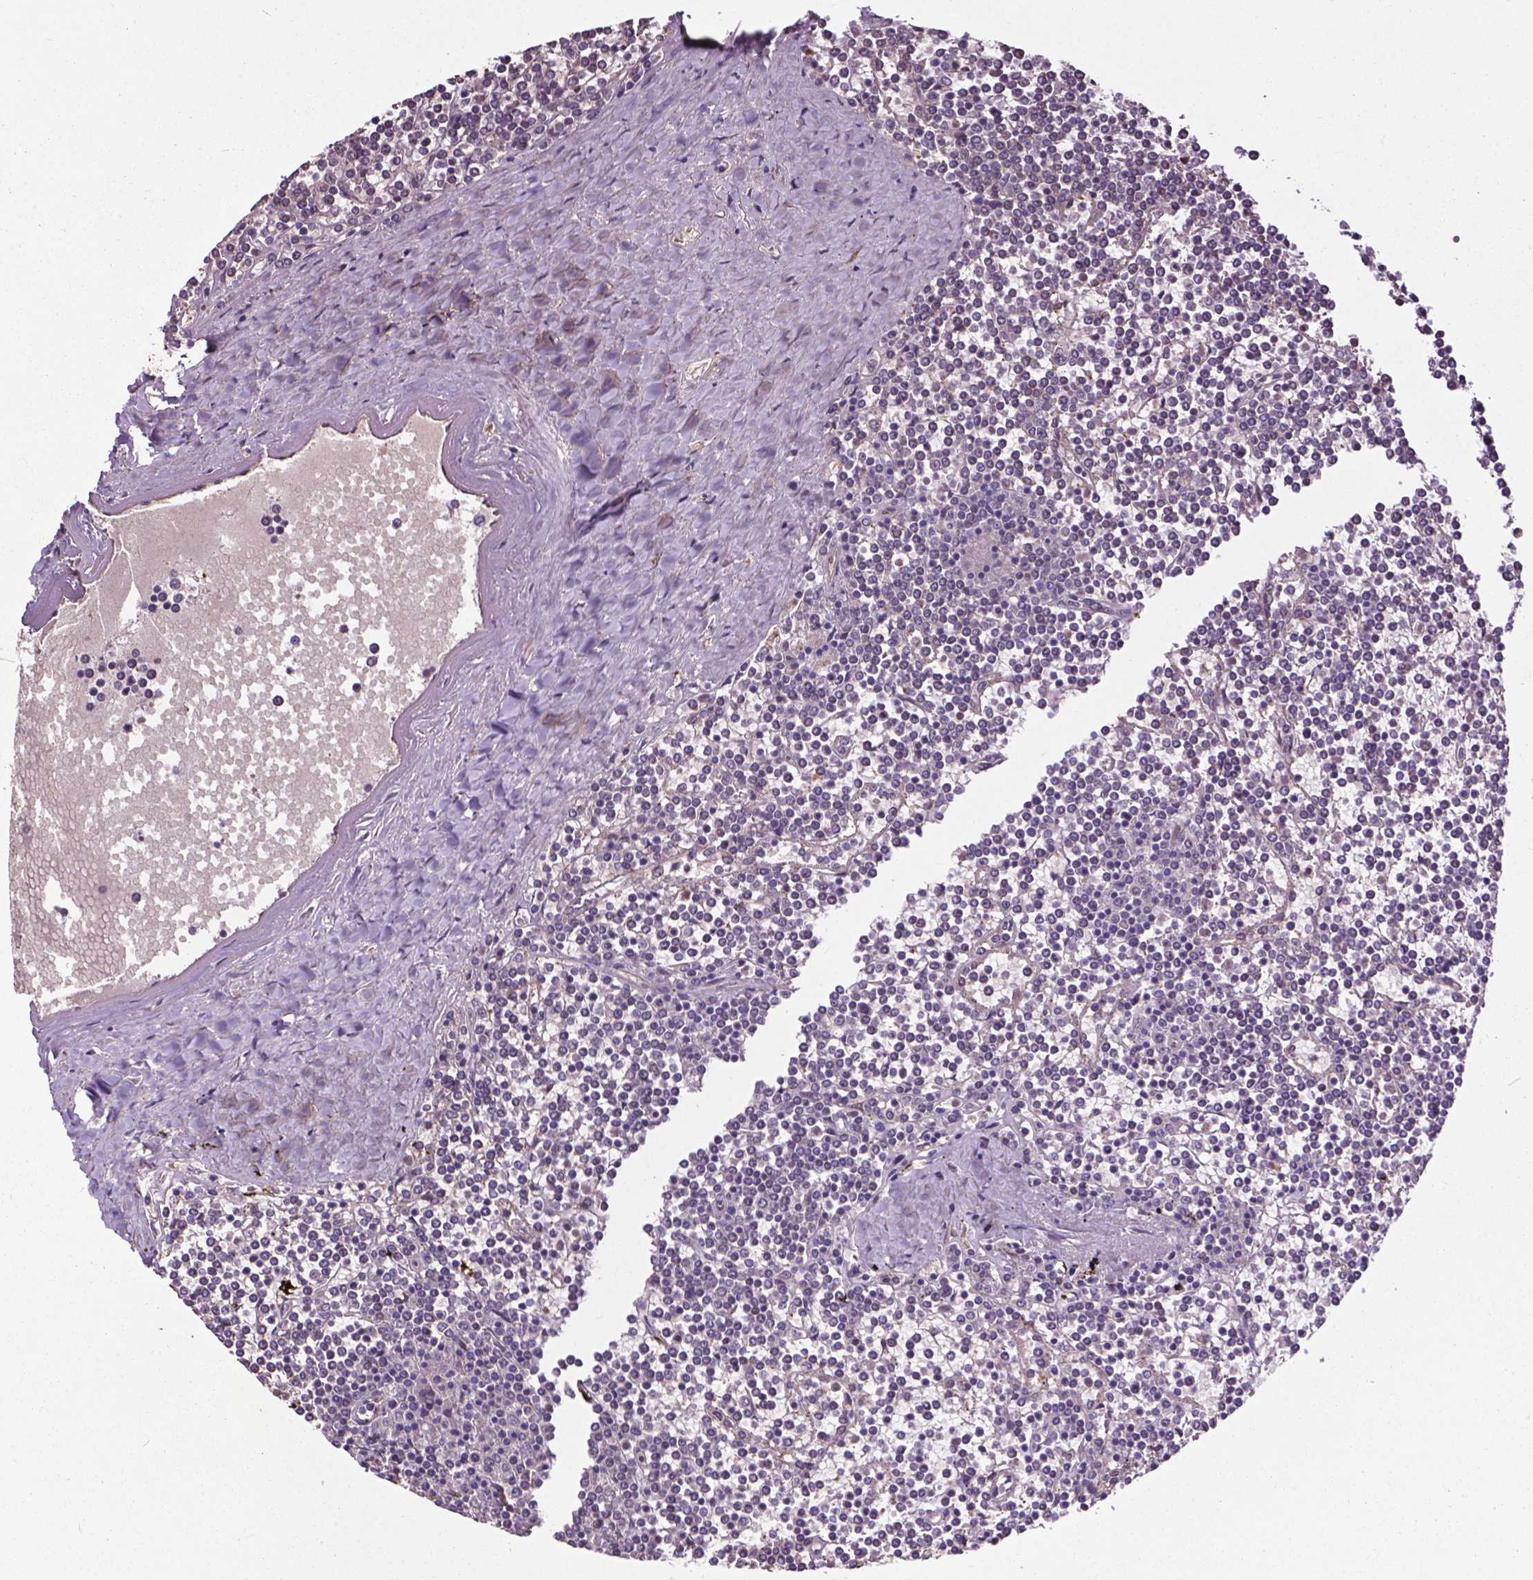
{"staining": {"intensity": "negative", "quantity": "none", "location": "none"}, "tissue": "lymphoma", "cell_type": "Tumor cells", "image_type": "cancer", "snomed": [{"axis": "morphology", "description": "Malignant lymphoma, non-Hodgkin's type, Low grade"}, {"axis": "topography", "description": "Spleen"}], "caption": "High magnification brightfield microscopy of malignant lymphoma, non-Hodgkin's type (low-grade) stained with DAB (3,3'-diaminobenzidine) (brown) and counterstained with hematoxylin (blue): tumor cells show no significant expression.", "gene": "PDLIM1", "patient": {"sex": "female", "age": 19}}